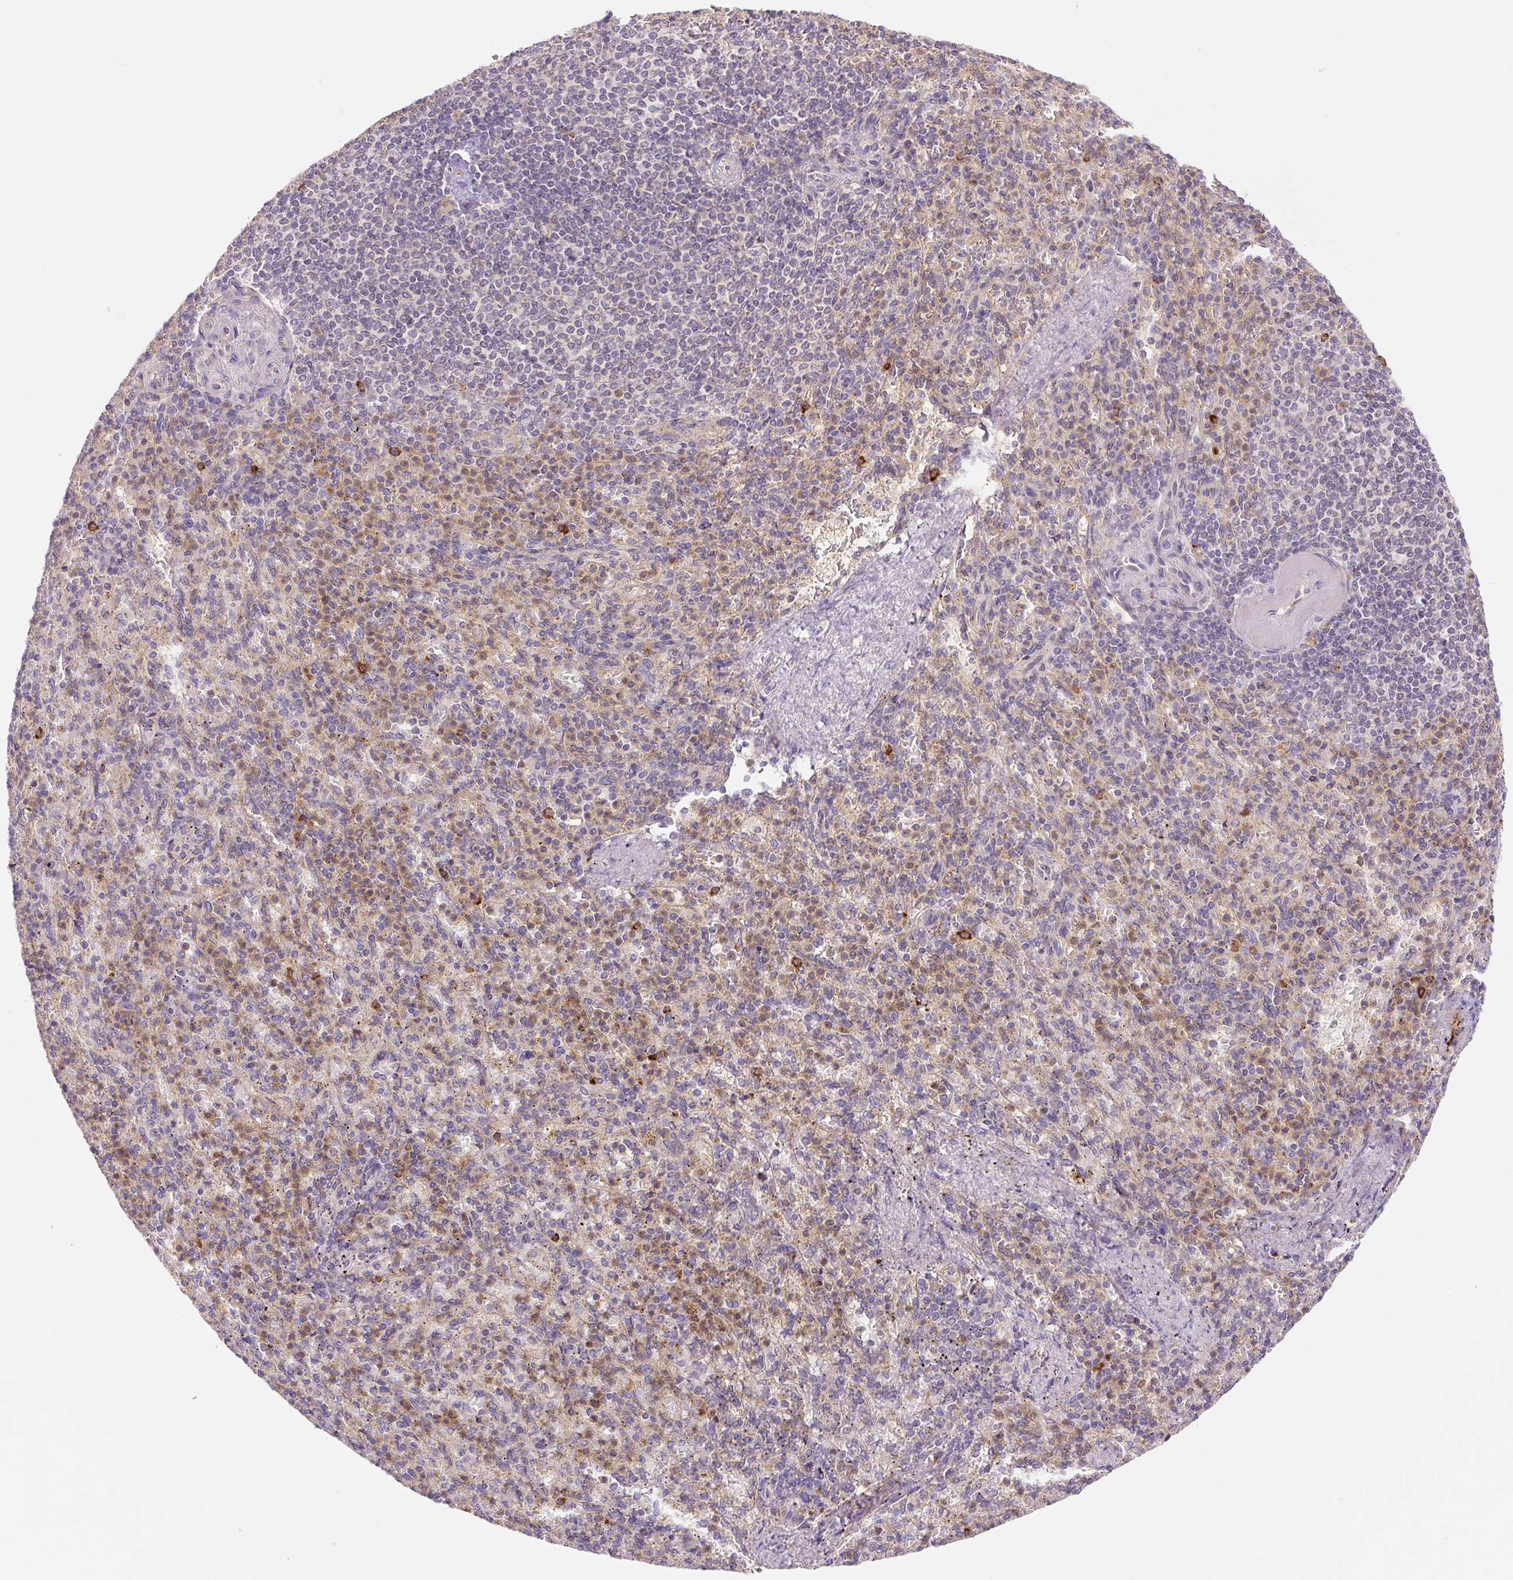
{"staining": {"intensity": "moderate", "quantity": "<25%", "location": "cytoplasmic/membranous"}, "tissue": "spleen", "cell_type": "Cells in red pulp", "image_type": "normal", "snomed": [{"axis": "morphology", "description": "Normal tissue, NOS"}, {"axis": "topography", "description": "Spleen"}], "caption": "DAB (3,3'-diaminobenzidine) immunohistochemical staining of benign spleen displays moderate cytoplasmic/membranous protein expression in approximately <25% of cells in red pulp. (brown staining indicates protein expression, while blue staining denotes nuclei).", "gene": "ZSWIM7", "patient": {"sex": "female", "age": 74}}